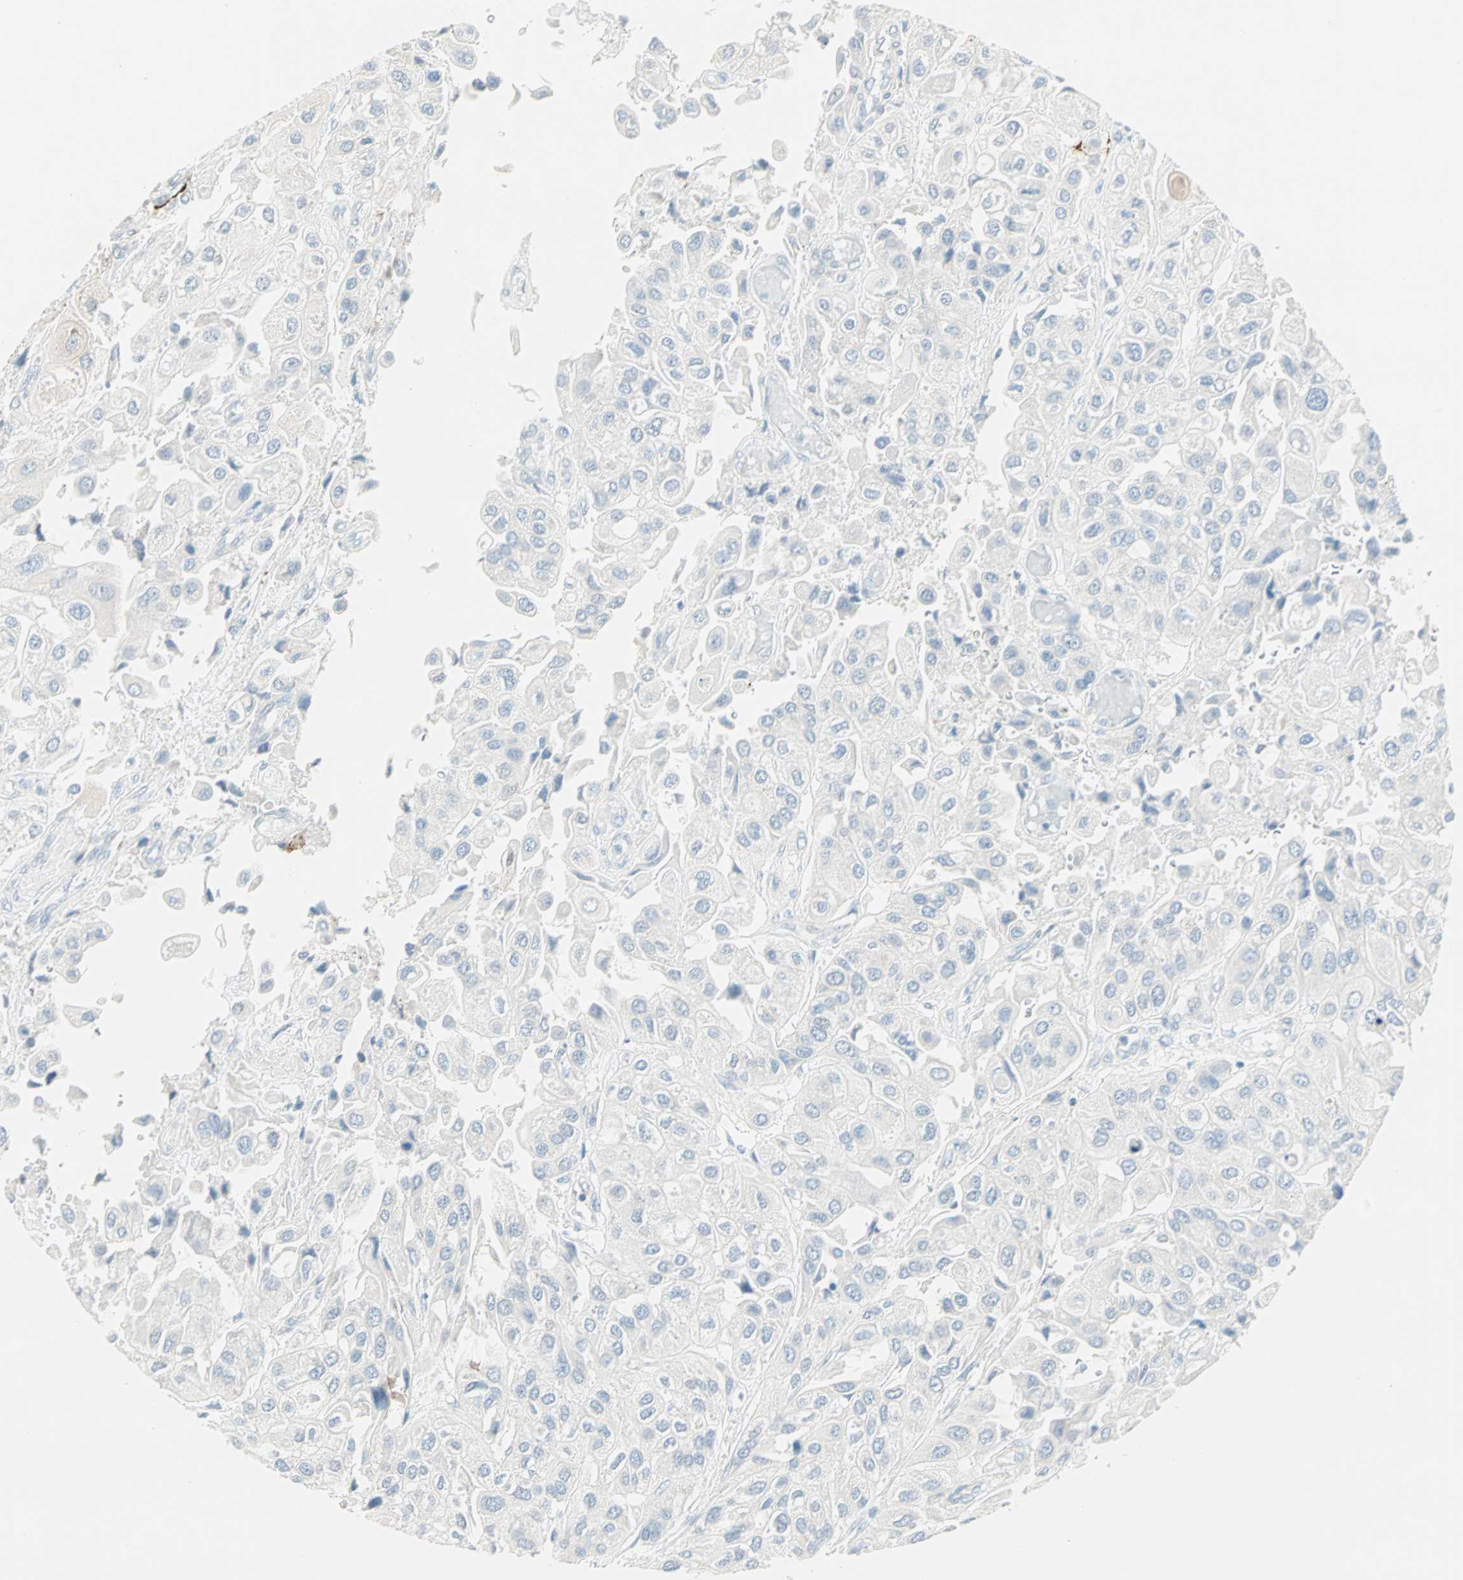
{"staining": {"intensity": "weak", "quantity": "25%-75%", "location": "cytoplasmic/membranous"}, "tissue": "urothelial cancer", "cell_type": "Tumor cells", "image_type": "cancer", "snomed": [{"axis": "morphology", "description": "Urothelial carcinoma, High grade"}, {"axis": "topography", "description": "Urinary bladder"}], "caption": "High-grade urothelial carcinoma stained with immunohistochemistry exhibits weak cytoplasmic/membranous staining in about 25%-75% of tumor cells.", "gene": "SULT1C2", "patient": {"sex": "female", "age": 64}}